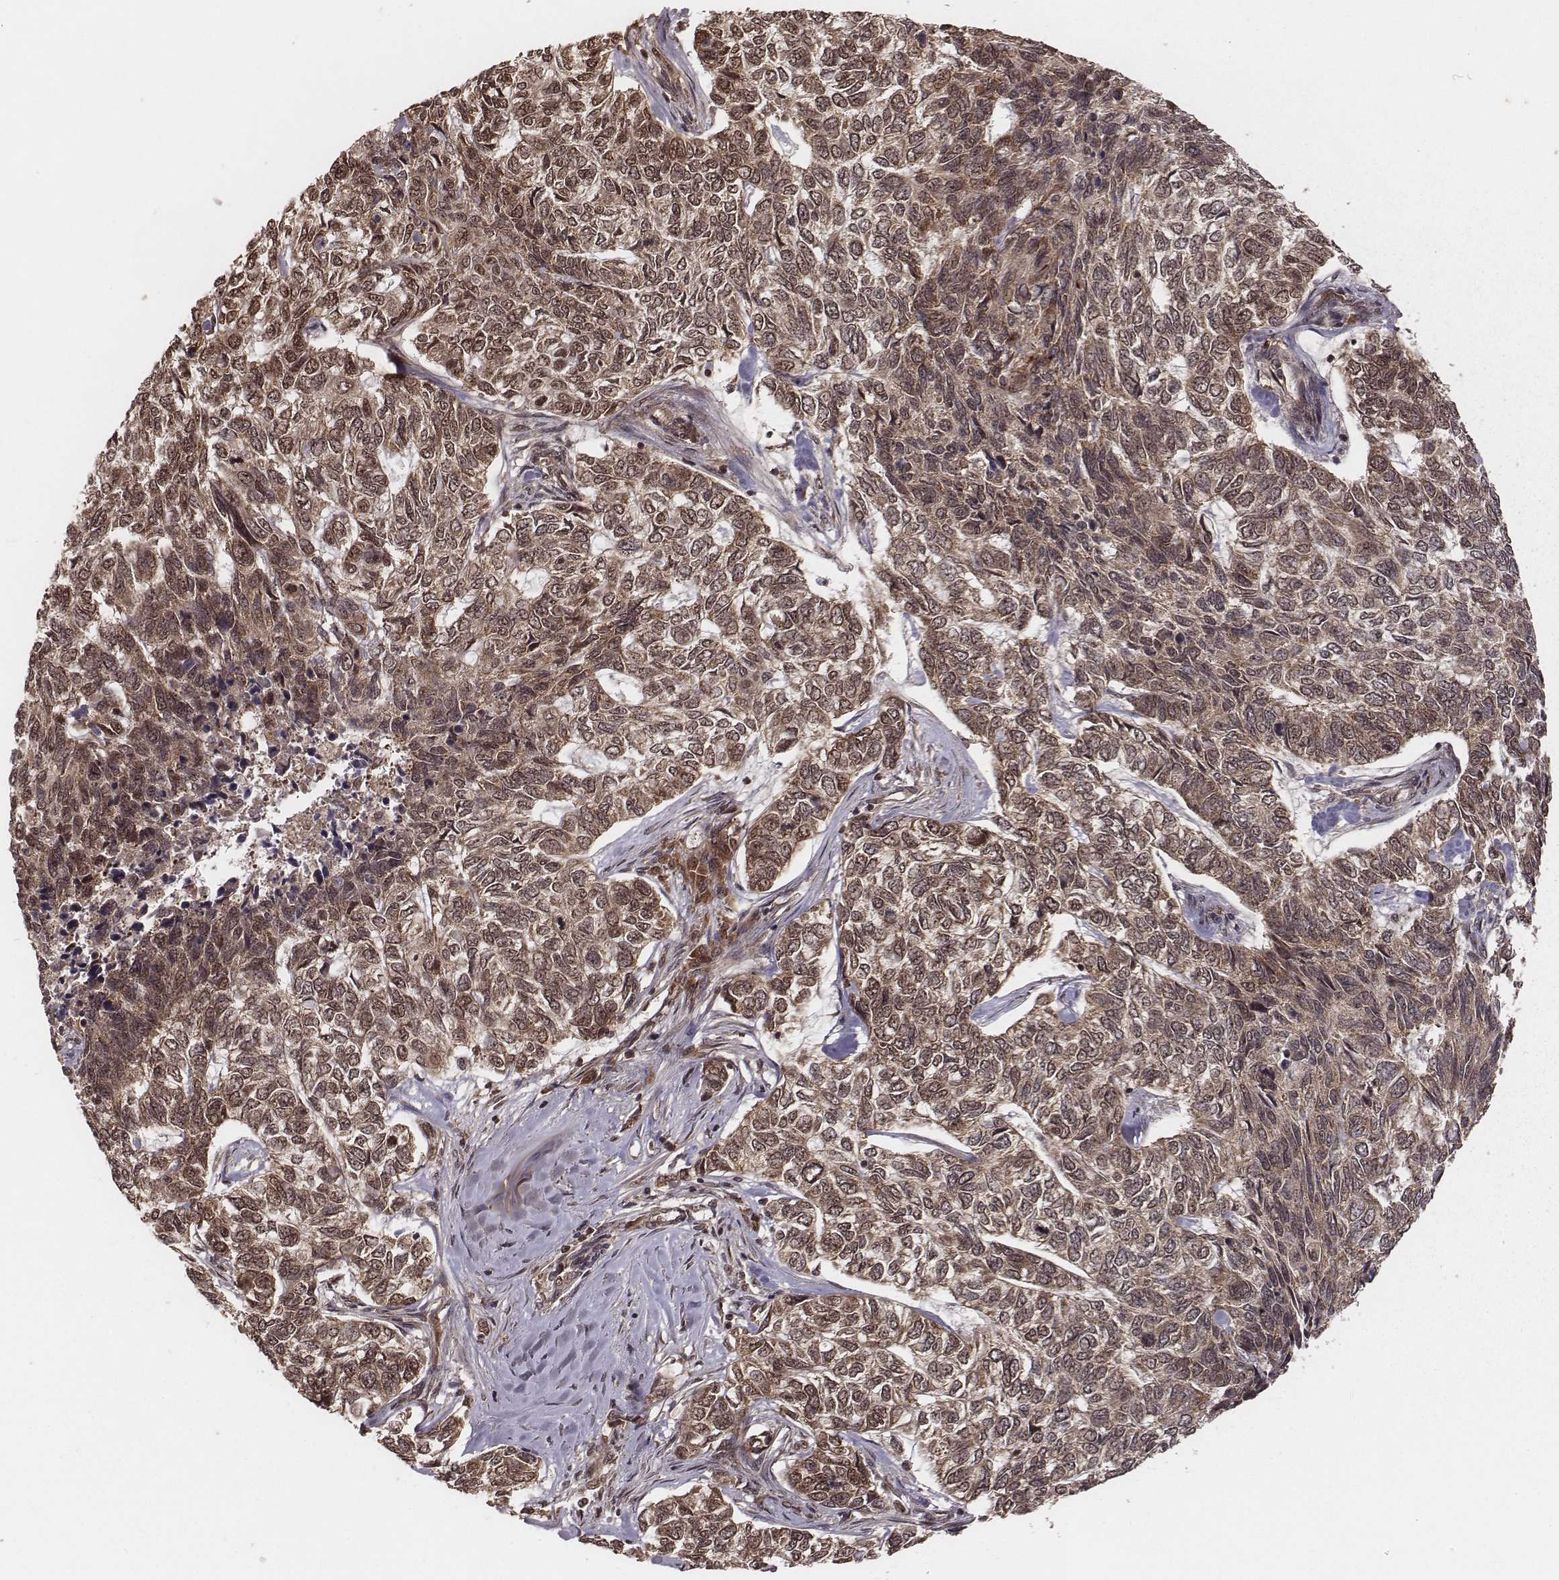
{"staining": {"intensity": "moderate", "quantity": ">75%", "location": "cytoplasmic/membranous,nuclear"}, "tissue": "skin cancer", "cell_type": "Tumor cells", "image_type": "cancer", "snomed": [{"axis": "morphology", "description": "Basal cell carcinoma"}, {"axis": "topography", "description": "Skin"}], "caption": "A medium amount of moderate cytoplasmic/membranous and nuclear staining is identified in about >75% of tumor cells in basal cell carcinoma (skin) tissue.", "gene": "NFX1", "patient": {"sex": "female", "age": 65}}